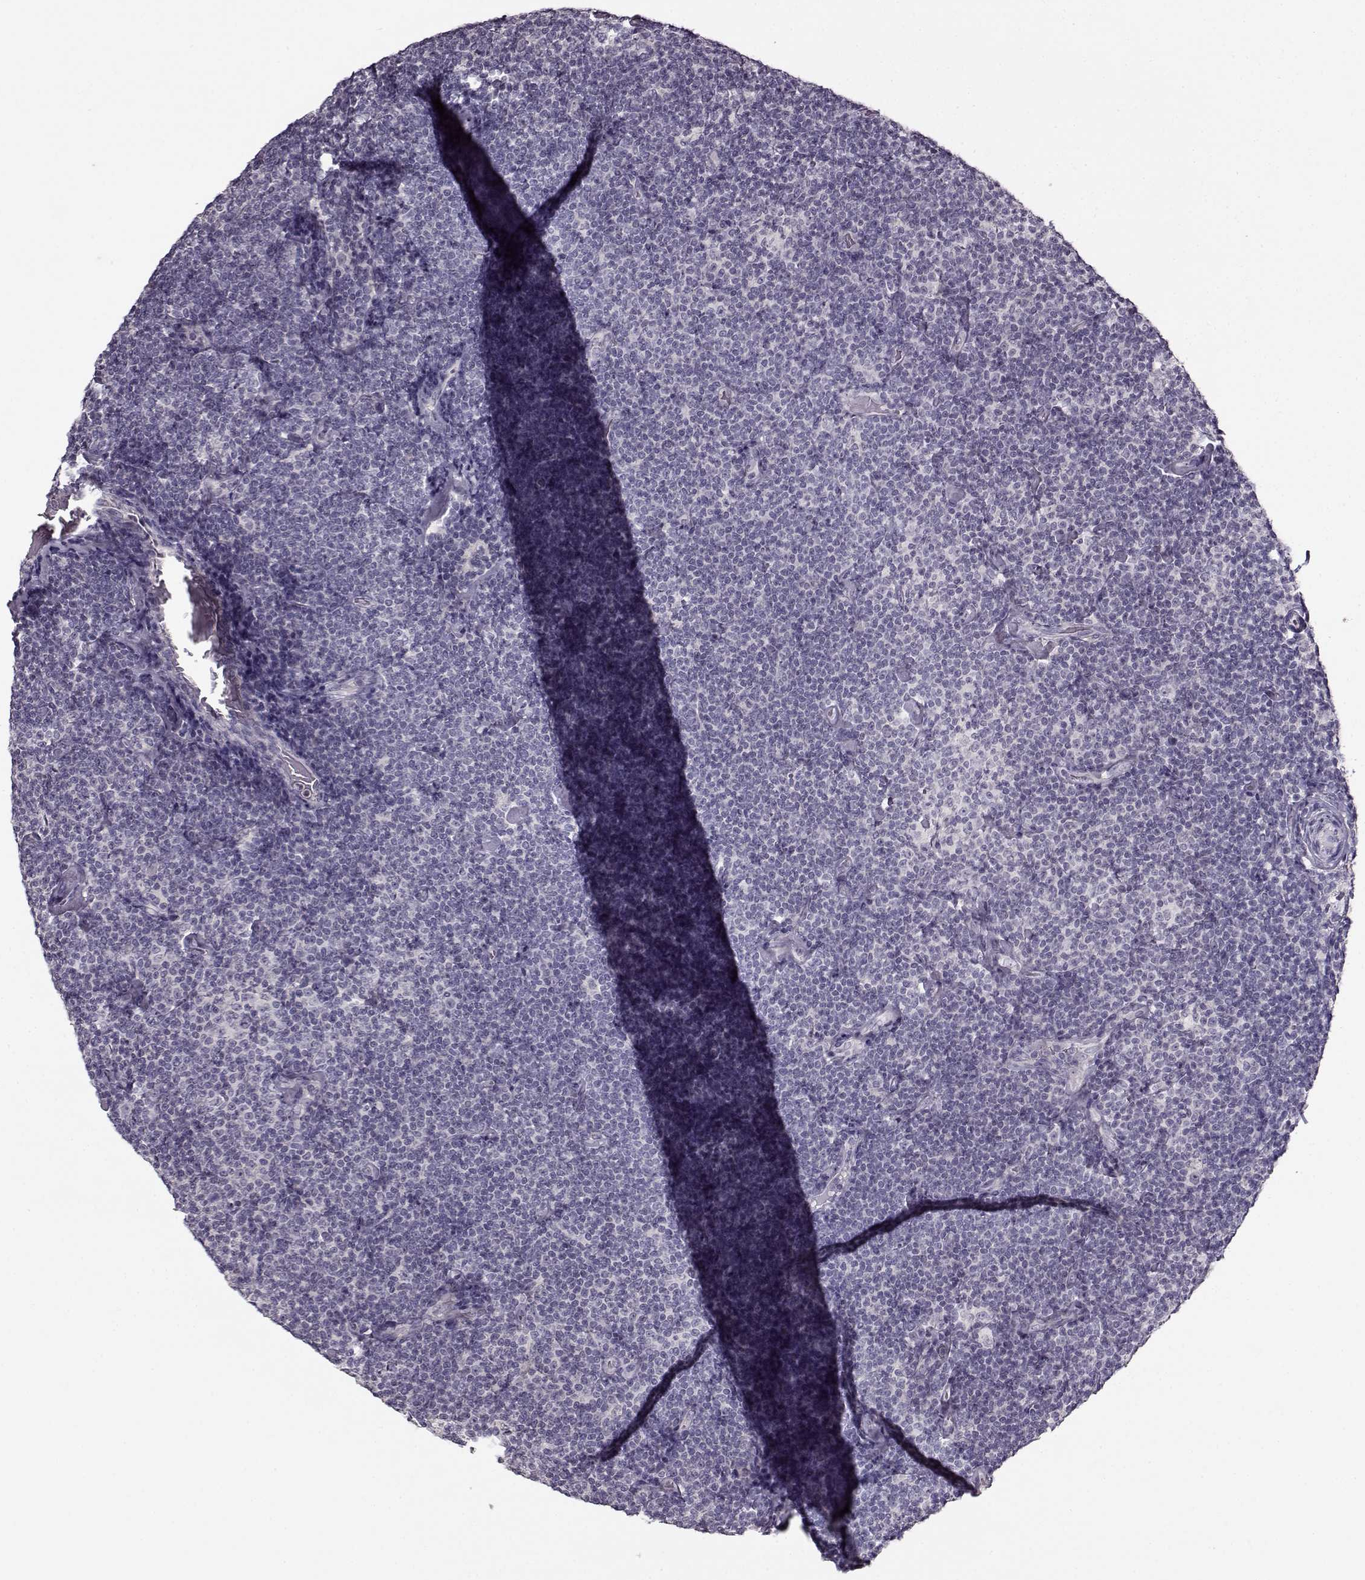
{"staining": {"intensity": "negative", "quantity": "none", "location": "none"}, "tissue": "lymphoma", "cell_type": "Tumor cells", "image_type": "cancer", "snomed": [{"axis": "morphology", "description": "Malignant lymphoma, non-Hodgkin's type, Low grade"}, {"axis": "topography", "description": "Lymph node"}], "caption": "The immunohistochemistry micrograph has no significant expression in tumor cells of lymphoma tissue.", "gene": "RP1L1", "patient": {"sex": "male", "age": 81}}